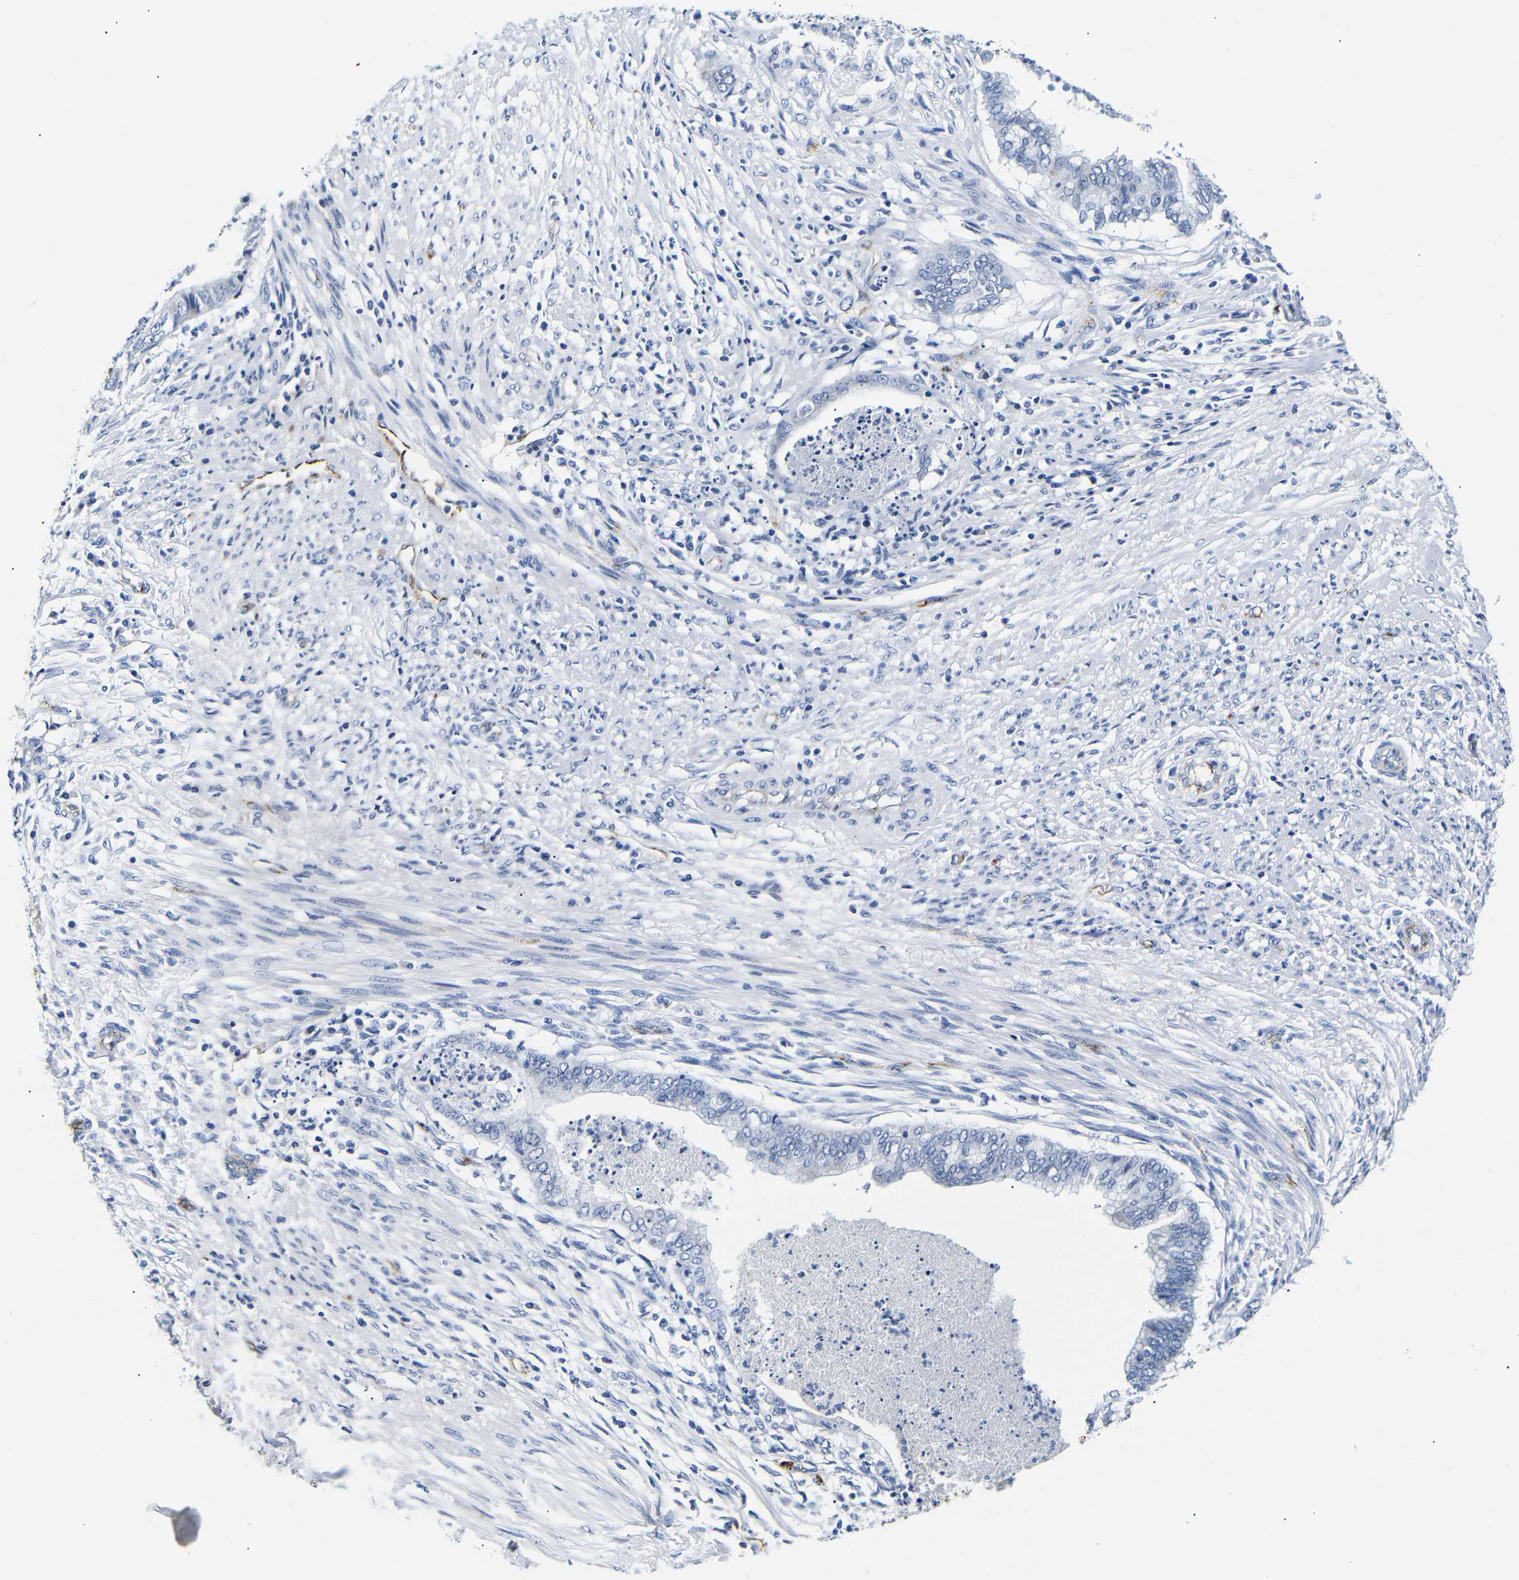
{"staining": {"intensity": "negative", "quantity": "none", "location": "none"}, "tissue": "endometrial cancer", "cell_type": "Tumor cells", "image_type": "cancer", "snomed": [{"axis": "morphology", "description": "Necrosis, NOS"}, {"axis": "morphology", "description": "Adenocarcinoma, NOS"}, {"axis": "topography", "description": "Endometrium"}], "caption": "The immunohistochemistry (IHC) image has no significant staining in tumor cells of adenocarcinoma (endometrial) tissue.", "gene": "MUC4", "patient": {"sex": "female", "age": 79}}